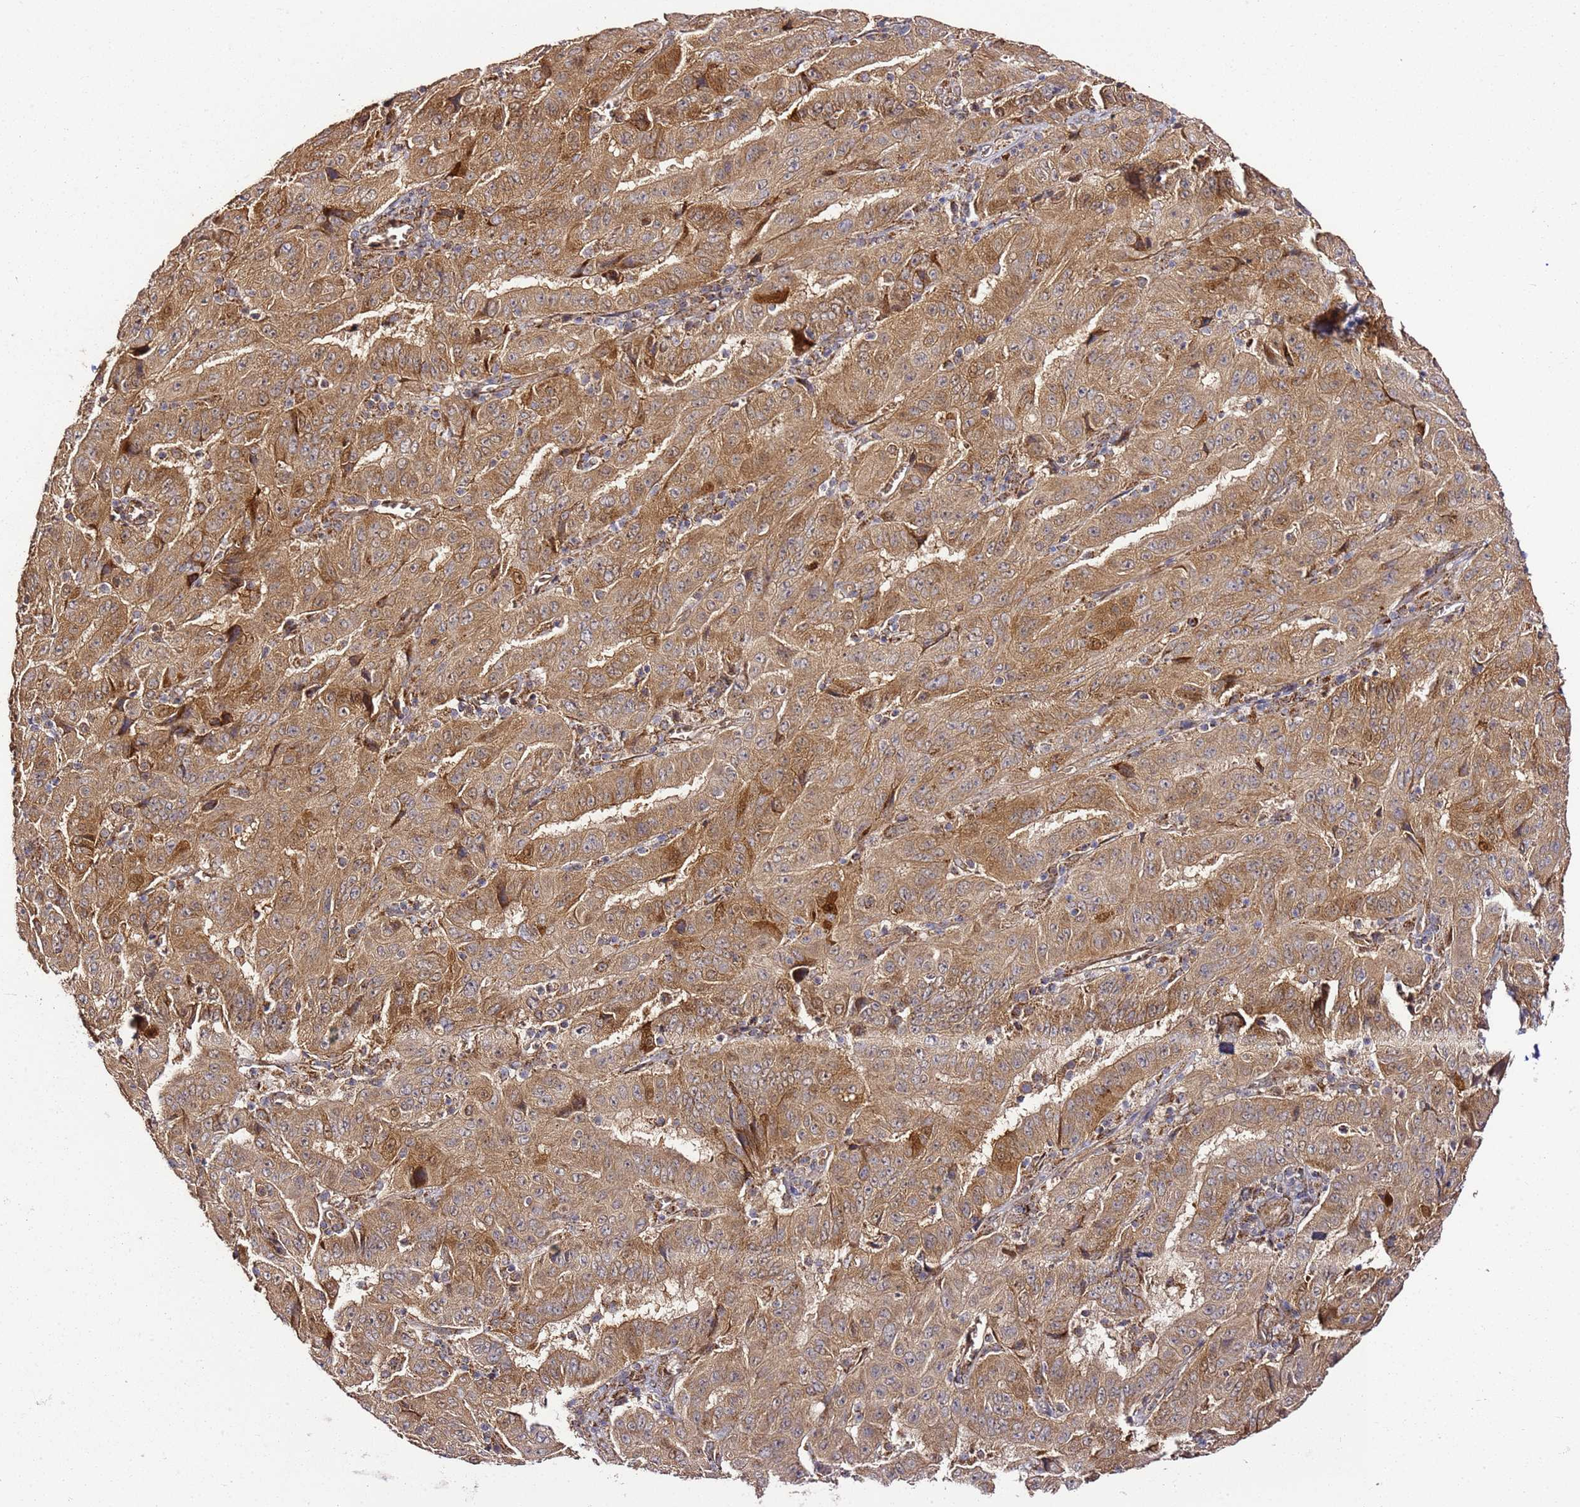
{"staining": {"intensity": "moderate", "quantity": ">75%", "location": "cytoplasmic/membranous"}, "tissue": "pancreatic cancer", "cell_type": "Tumor cells", "image_type": "cancer", "snomed": [{"axis": "morphology", "description": "Adenocarcinoma, NOS"}, {"axis": "topography", "description": "Pancreas"}], "caption": "Tumor cells show medium levels of moderate cytoplasmic/membranous positivity in about >75% of cells in human pancreatic adenocarcinoma.", "gene": "TM2D2", "patient": {"sex": "male", "age": 63}}